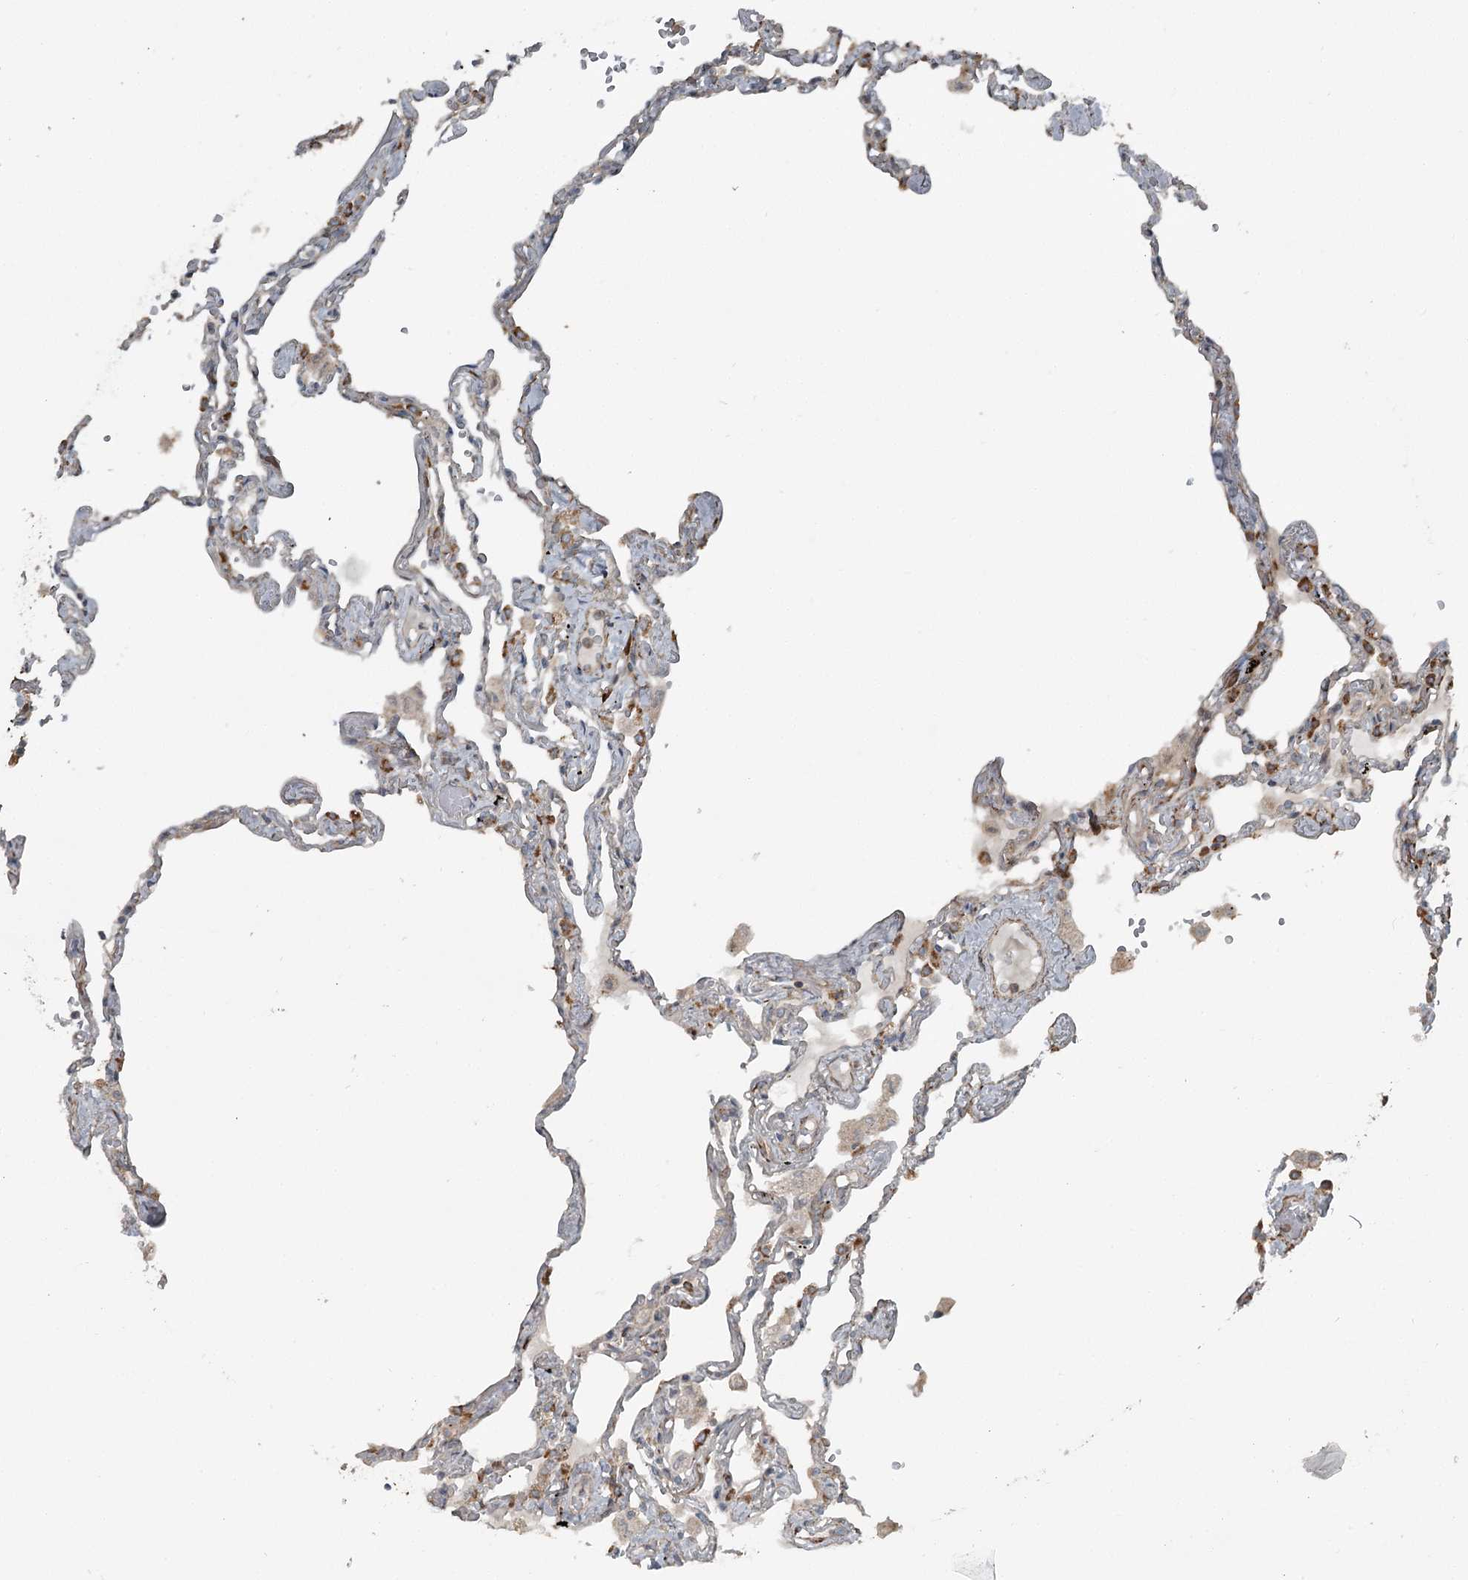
{"staining": {"intensity": "moderate", "quantity": "<25%", "location": "cytoplasmic/membranous"}, "tissue": "lung", "cell_type": "Alveolar cells", "image_type": "normal", "snomed": [{"axis": "morphology", "description": "Normal tissue, NOS"}, {"axis": "topography", "description": "Lung"}], "caption": "DAB (3,3'-diaminobenzidine) immunohistochemical staining of unremarkable lung demonstrates moderate cytoplasmic/membranous protein positivity in approximately <25% of alveolar cells.", "gene": "RASSF8", "patient": {"sex": "female", "age": 67}}